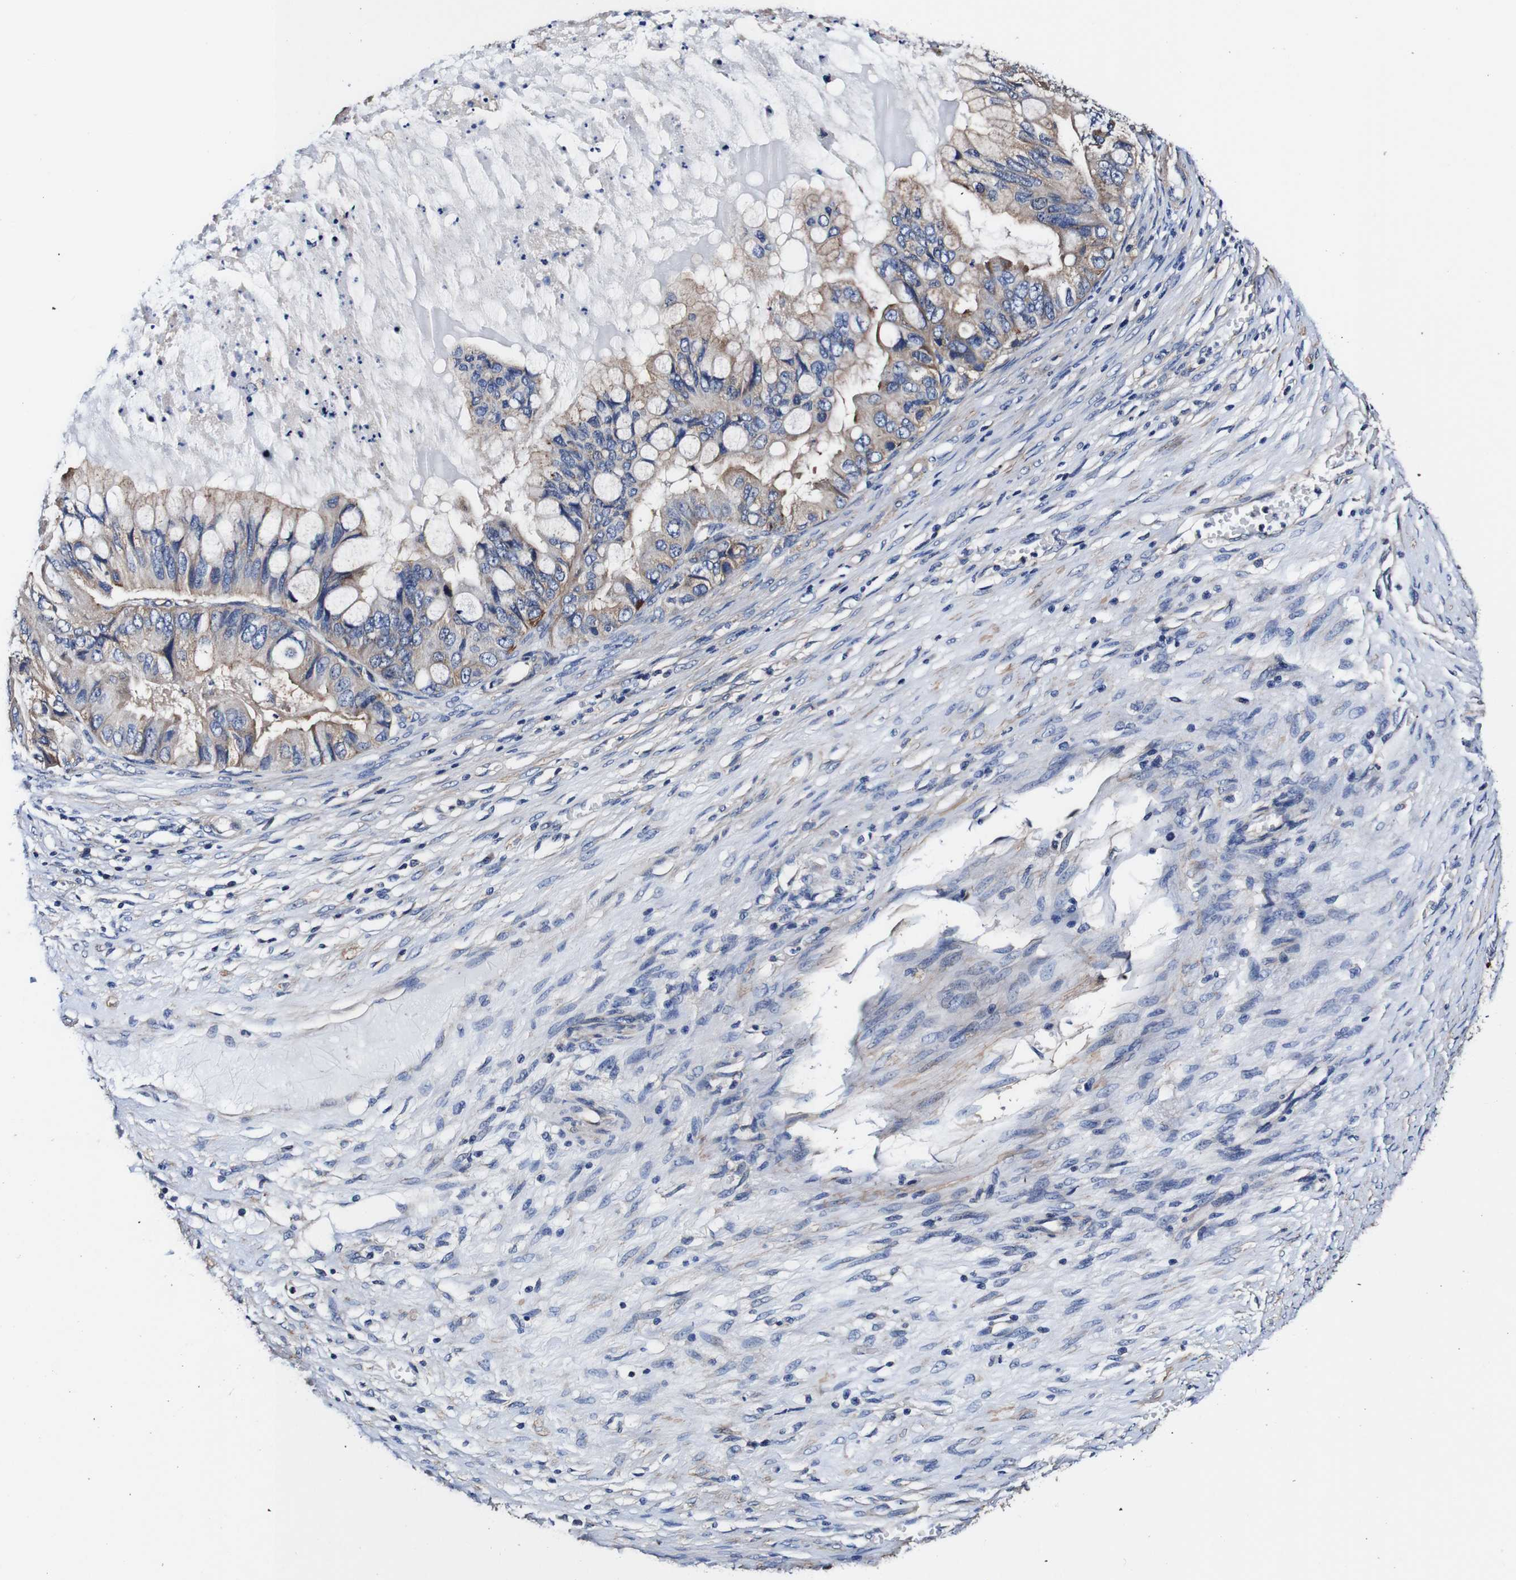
{"staining": {"intensity": "weak", "quantity": "25%-75%", "location": "cytoplasmic/membranous"}, "tissue": "ovarian cancer", "cell_type": "Tumor cells", "image_type": "cancer", "snomed": [{"axis": "morphology", "description": "Cystadenocarcinoma, mucinous, NOS"}, {"axis": "topography", "description": "Ovary"}], "caption": "Human ovarian mucinous cystadenocarcinoma stained for a protein (brown) shows weak cytoplasmic/membranous positive expression in approximately 25%-75% of tumor cells.", "gene": "PDCD6IP", "patient": {"sex": "female", "age": 80}}